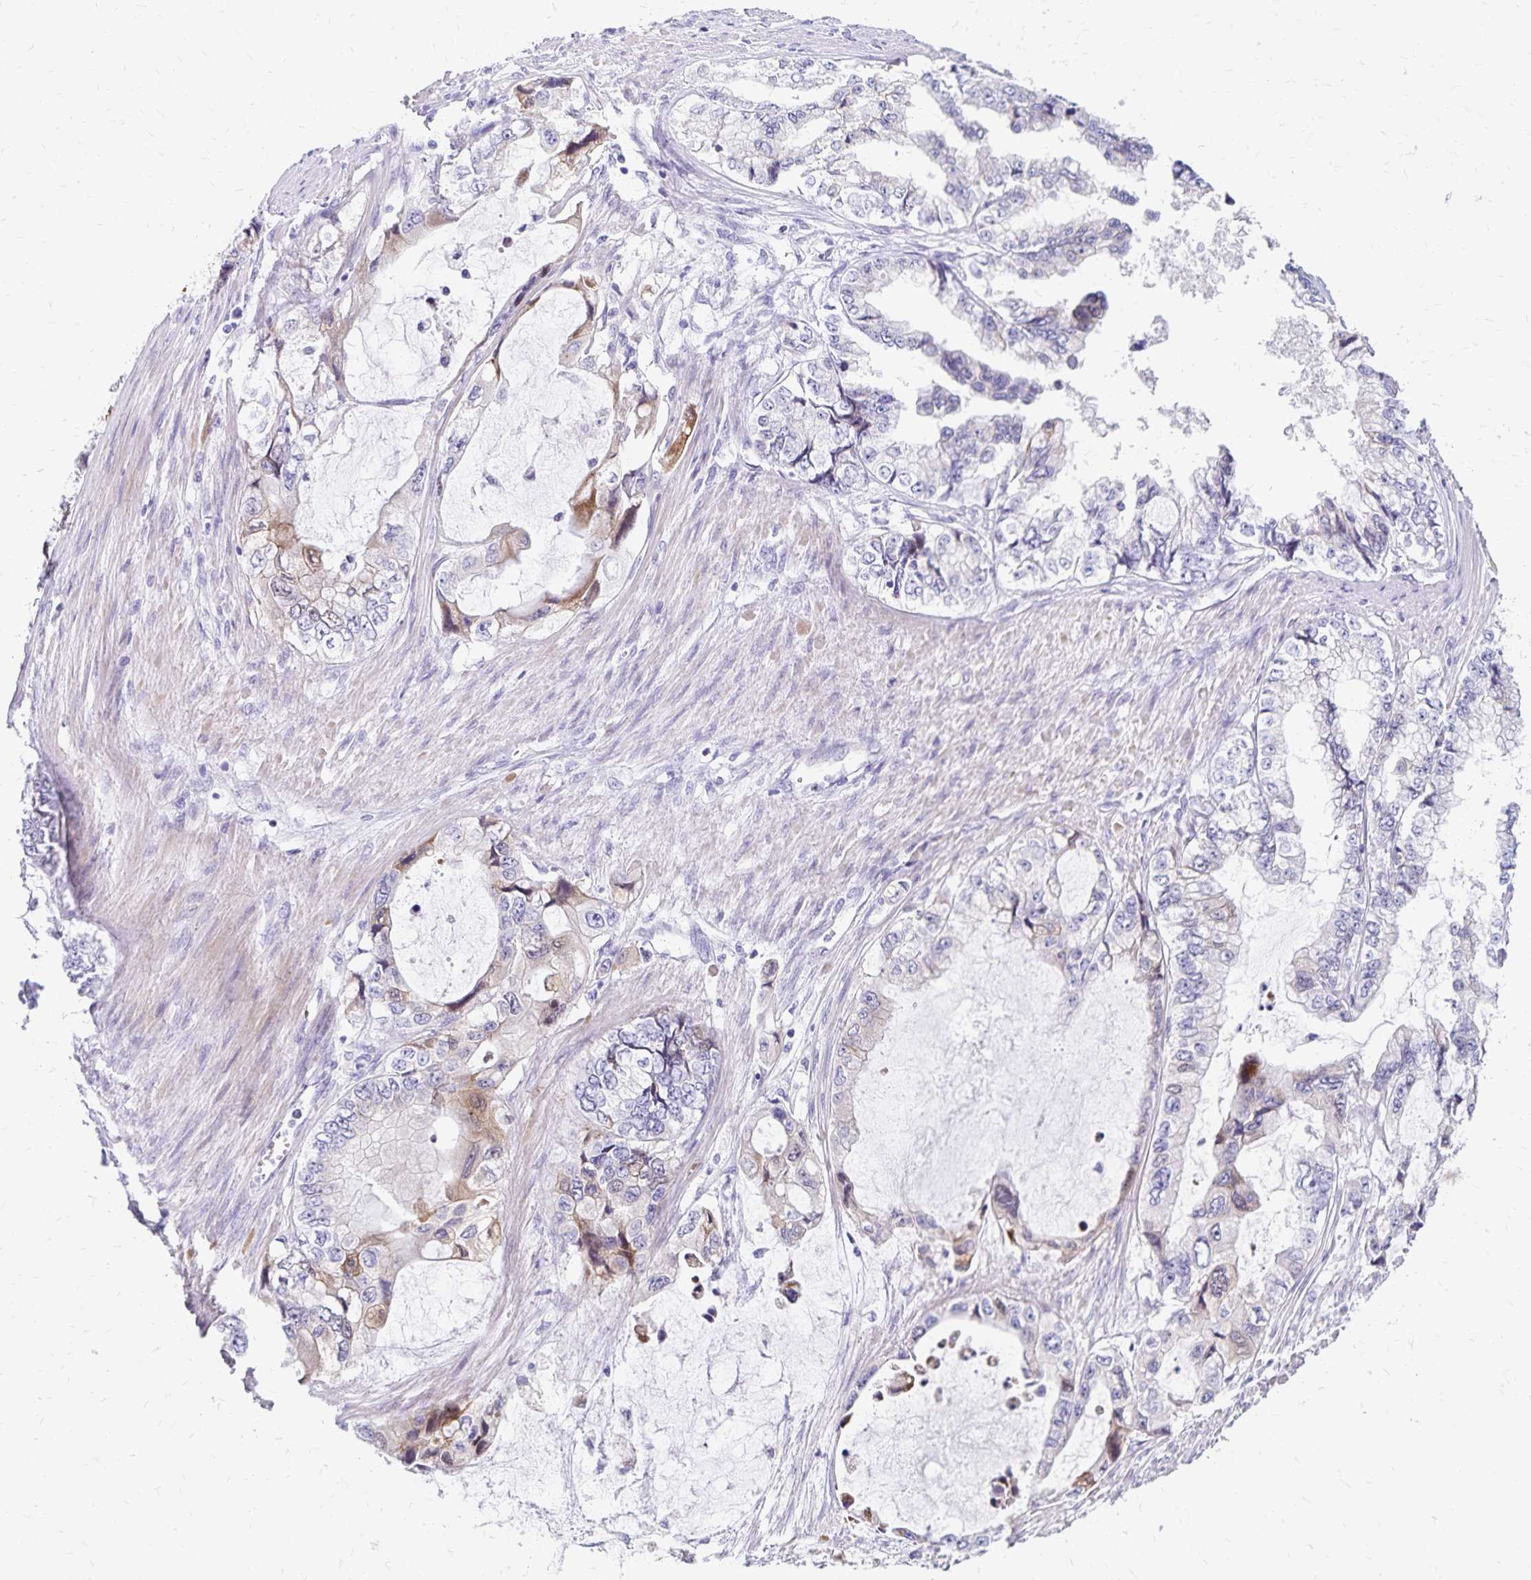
{"staining": {"intensity": "moderate", "quantity": "<25%", "location": "cytoplasmic/membranous"}, "tissue": "stomach cancer", "cell_type": "Tumor cells", "image_type": "cancer", "snomed": [{"axis": "morphology", "description": "Adenocarcinoma, NOS"}, {"axis": "topography", "description": "Pancreas"}, {"axis": "topography", "description": "Stomach, upper"}, {"axis": "topography", "description": "Stomach"}], "caption": "Immunohistochemical staining of human adenocarcinoma (stomach) exhibits low levels of moderate cytoplasmic/membranous staining in about <25% of tumor cells.", "gene": "NECAP1", "patient": {"sex": "male", "age": 77}}